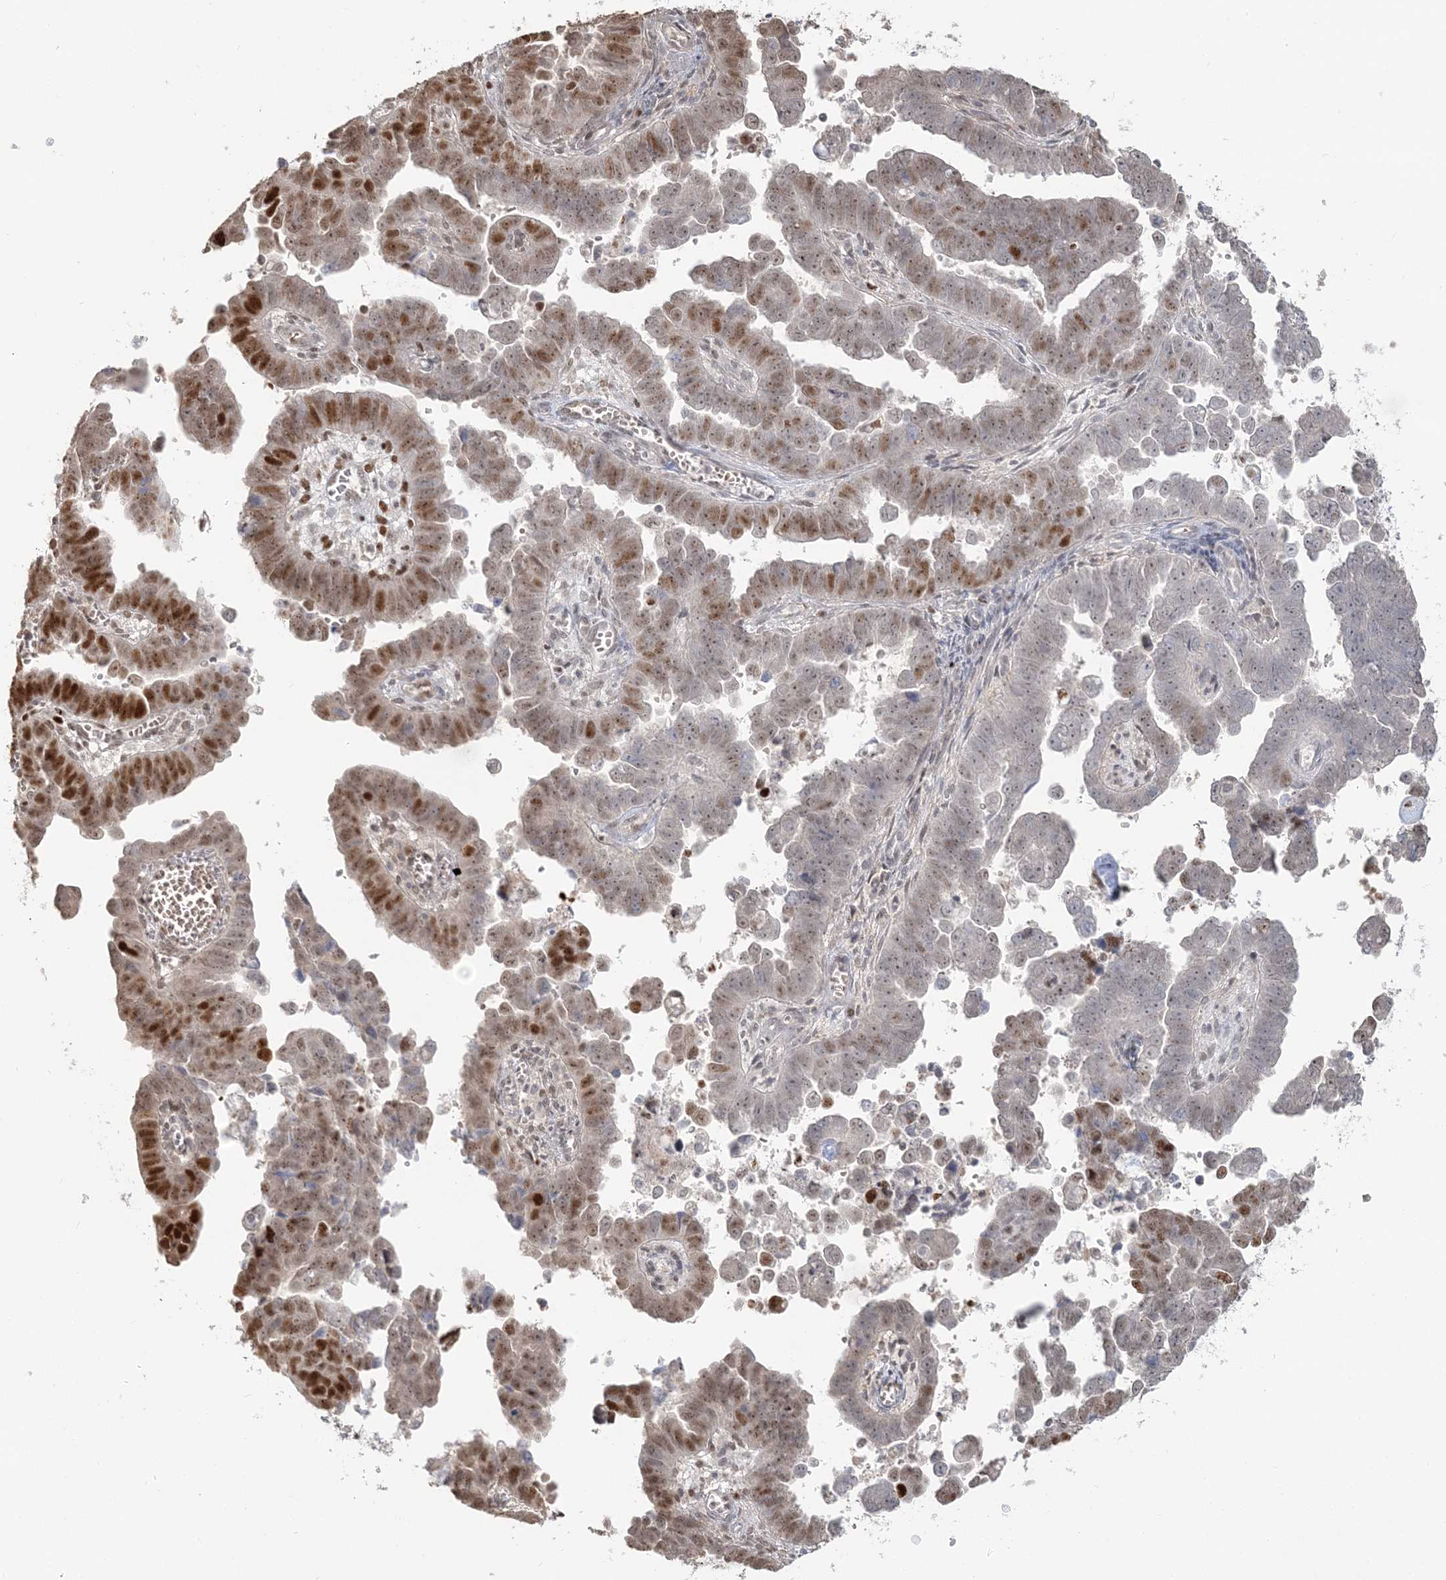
{"staining": {"intensity": "strong", "quantity": "25%-75%", "location": "nuclear"}, "tissue": "endometrial cancer", "cell_type": "Tumor cells", "image_type": "cancer", "snomed": [{"axis": "morphology", "description": "Adenocarcinoma, NOS"}, {"axis": "topography", "description": "Endometrium"}], "caption": "A high-resolution photomicrograph shows immunohistochemistry (IHC) staining of adenocarcinoma (endometrial), which displays strong nuclear expression in approximately 25%-75% of tumor cells. The staining was performed using DAB (3,3'-diaminobenzidine) to visualize the protein expression in brown, while the nuclei were stained in blue with hematoxylin (Magnification: 20x).", "gene": "SUMO2", "patient": {"sex": "female", "age": 75}}